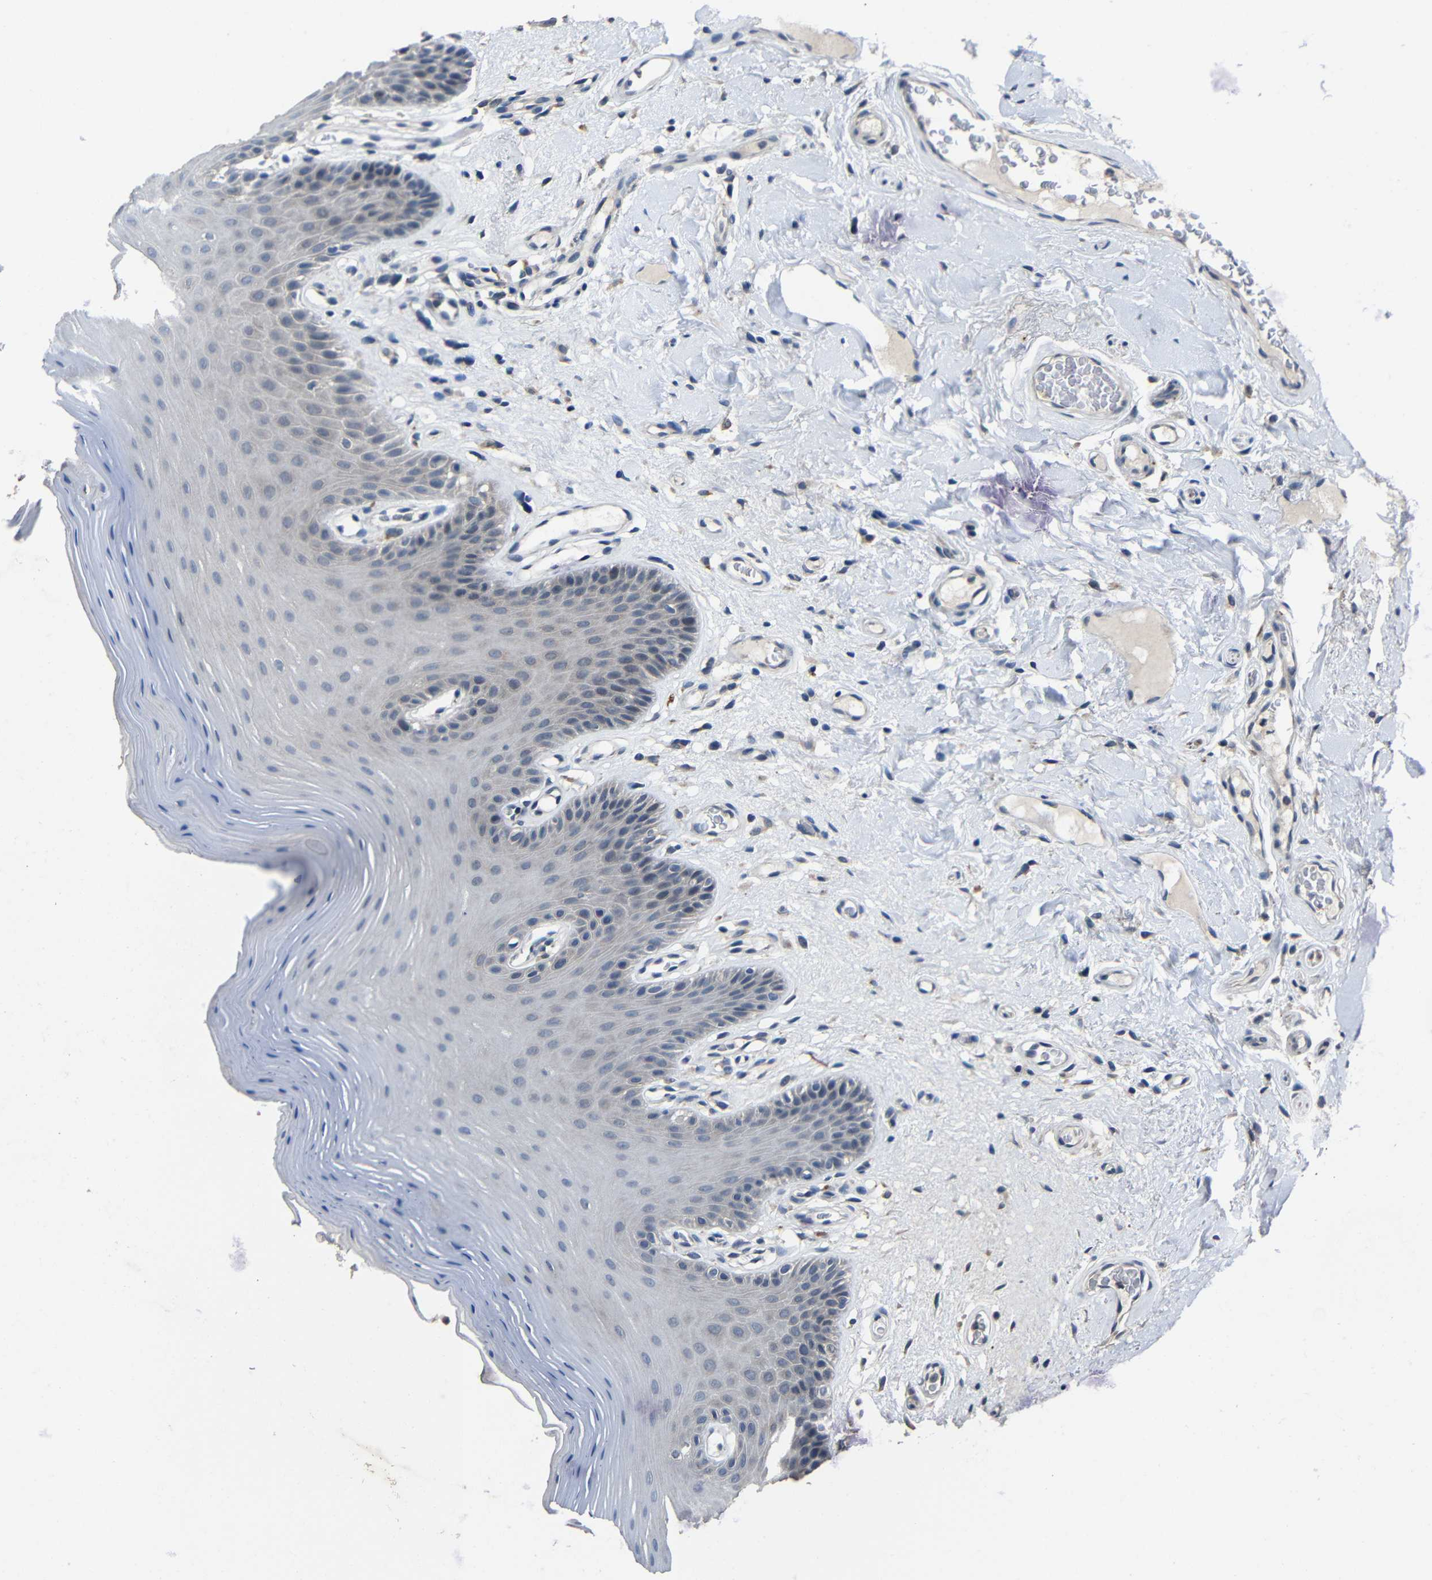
{"staining": {"intensity": "negative", "quantity": "none", "location": "none"}, "tissue": "oral mucosa", "cell_type": "Squamous epithelial cells", "image_type": "normal", "snomed": [{"axis": "morphology", "description": "Normal tissue, NOS"}, {"axis": "morphology", "description": "Squamous cell carcinoma, NOS"}, {"axis": "topography", "description": "Skeletal muscle"}, {"axis": "topography", "description": "Adipose tissue"}, {"axis": "topography", "description": "Vascular tissue"}, {"axis": "topography", "description": "Oral tissue"}, {"axis": "topography", "description": "Peripheral nerve tissue"}, {"axis": "topography", "description": "Head-Neck"}], "caption": "The histopathology image displays no significant staining in squamous epithelial cells of oral mucosa. (DAB (3,3'-diaminobenzidine) immunohistochemistry with hematoxylin counter stain).", "gene": "C6orf89", "patient": {"sex": "male", "age": 71}}